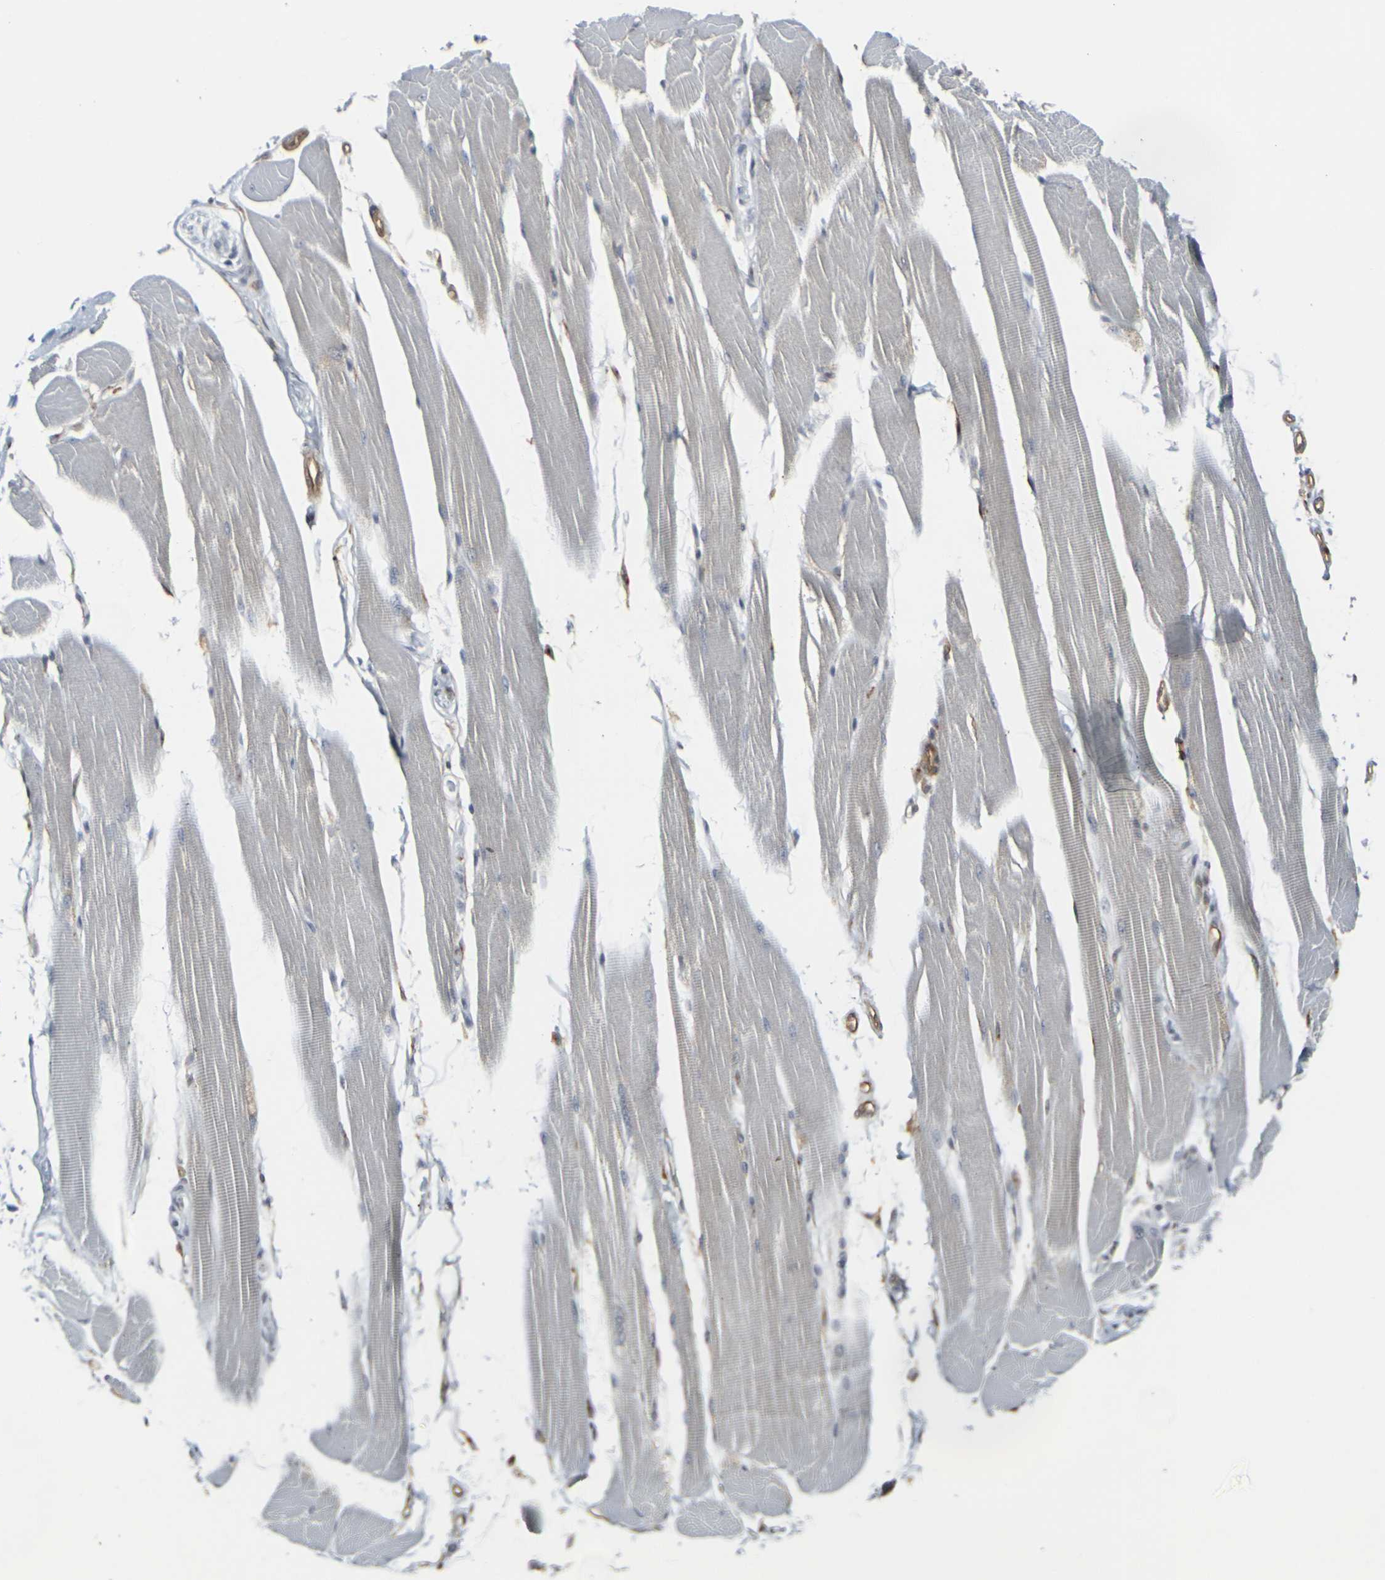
{"staining": {"intensity": "weak", "quantity": "<25%", "location": "cytoplasmic/membranous"}, "tissue": "skeletal muscle", "cell_type": "Myocytes", "image_type": "normal", "snomed": [{"axis": "morphology", "description": "Normal tissue, NOS"}, {"axis": "topography", "description": "Skeletal muscle"}, {"axis": "topography", "description": "Peripheral nerve tissue"}], "caption": "This photomicrograph is of benign skeletal muscle stained with IHC to label a protein in brown with the nuclei are counter-stained blue. There is no positivity in myocytes.", "gene": "MYOF", "patient": {"sex": "female", "age": 84}}